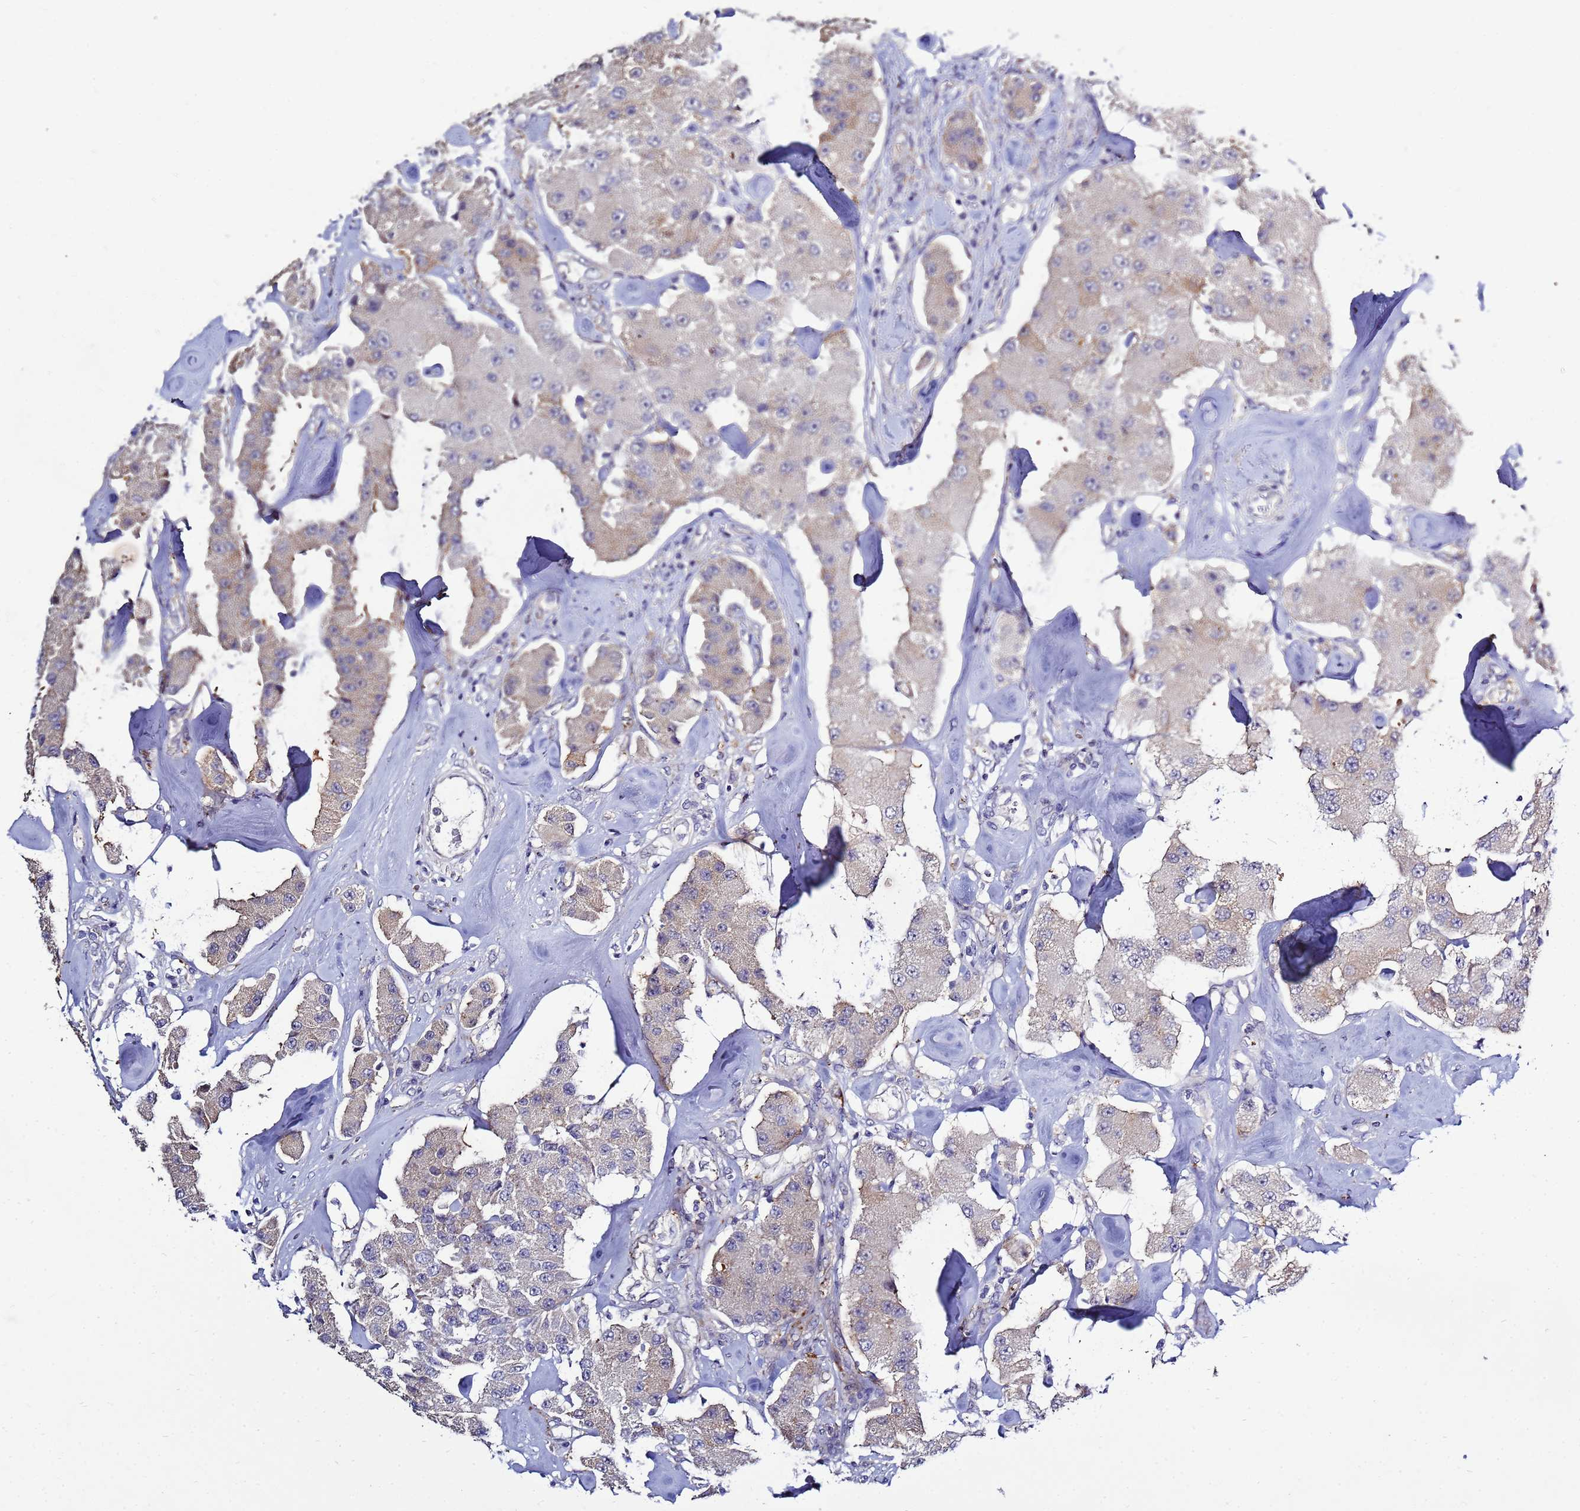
{"staining": {"intensity": "weak", "quantity": "<25%", "location": "cytoplasmic/membranous"}, "tissue": "carcinoid", "cell_type": "Tumor cells", "image_type": "cancer", "snomed": [{"axis": "morphology", "description": "Carcinoid, malignant, NOS"}, {"axis": "topography", "description": "Pancreas"}], "caption": "Carcinoid stained for a protein using IHC demonstrates no expression tumor cells.", "gene": "NOL8", "patient": {"sex": "male", "age": 41}}